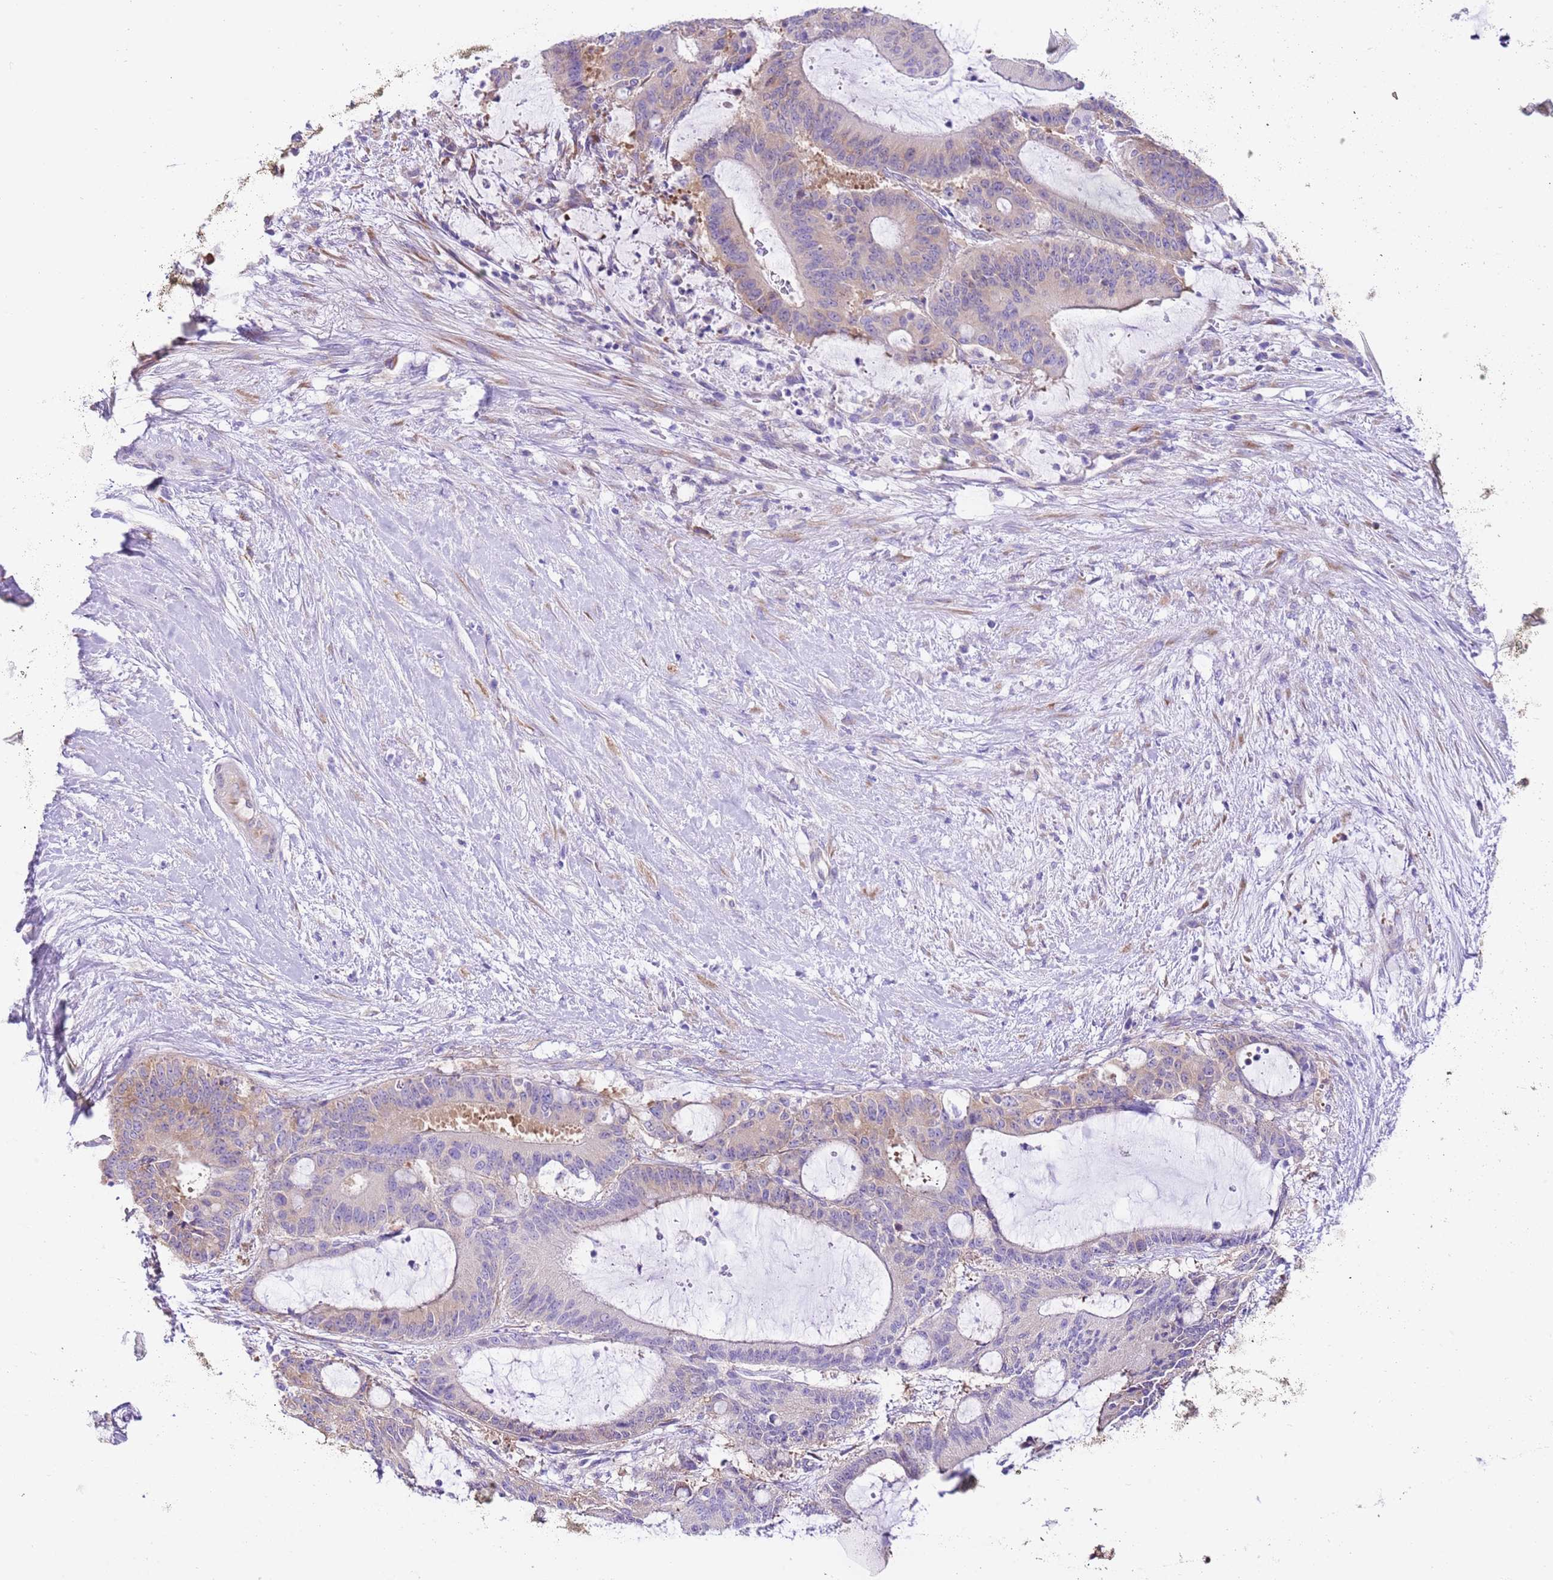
{"staining": {"intensity": "weak", "quantity": "<25%", "location": "cytoplasmic/membranous"}, "tissue": "liver cancer", "cell_type": "Tumor cells", "image_type": "cancer", "snomed": [{"axis": "morphology", "description": "Normal tissue, NOS"}, {"axis": "morphology", "description": "Cholangiocarcinoma"}, {"axis": "topography", "description": "Liver"}, {"axis": "topography", "description": "Peripheral nerve tissue"}], "caption": "Micrograph shows no significant protein positivity in tumor cells of liver cholangiocarcinoma. (DAB immunohistochemistry (IHC) with hematoxylin counter stain).", "gene": "RPS10", "patient": {"sex": "female", "age": 73}}